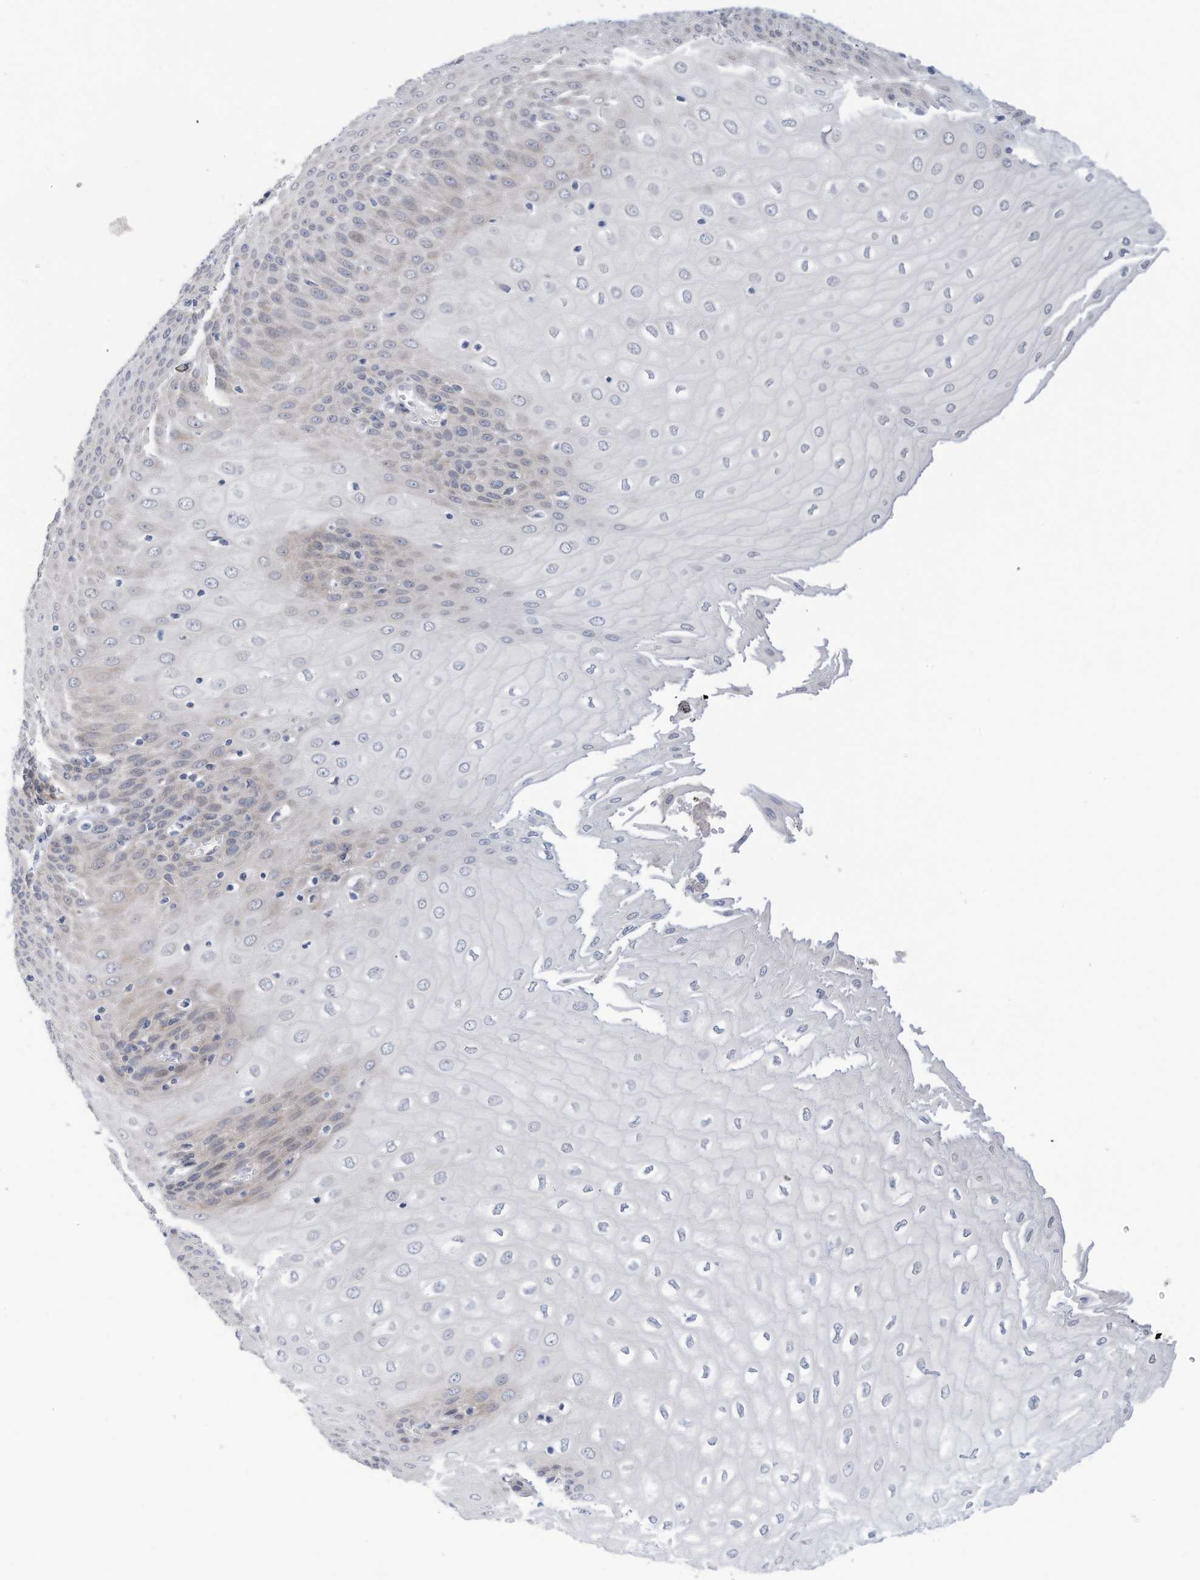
{"staining": {"intensity": "negative", "quantity": "none", "location": "none"}, "tissue": "esophagus", "cell_type": "Squamous epithelial cells", "image_type": "normal", "snomed": [{"axis": "morphology", "description": "Normal tissue, NOS"}, {"axis": "topography", "description": "Esophagus"}], "caption": "The micrograph shows no staining of squamous epithelial cells in benign esophagus. The staining is performed using DAB brown chromogen with nuclei counter-stained in using hematoxylin.", "gene": "ZNF292", "patient": {"sex": "male", "age": 60}}